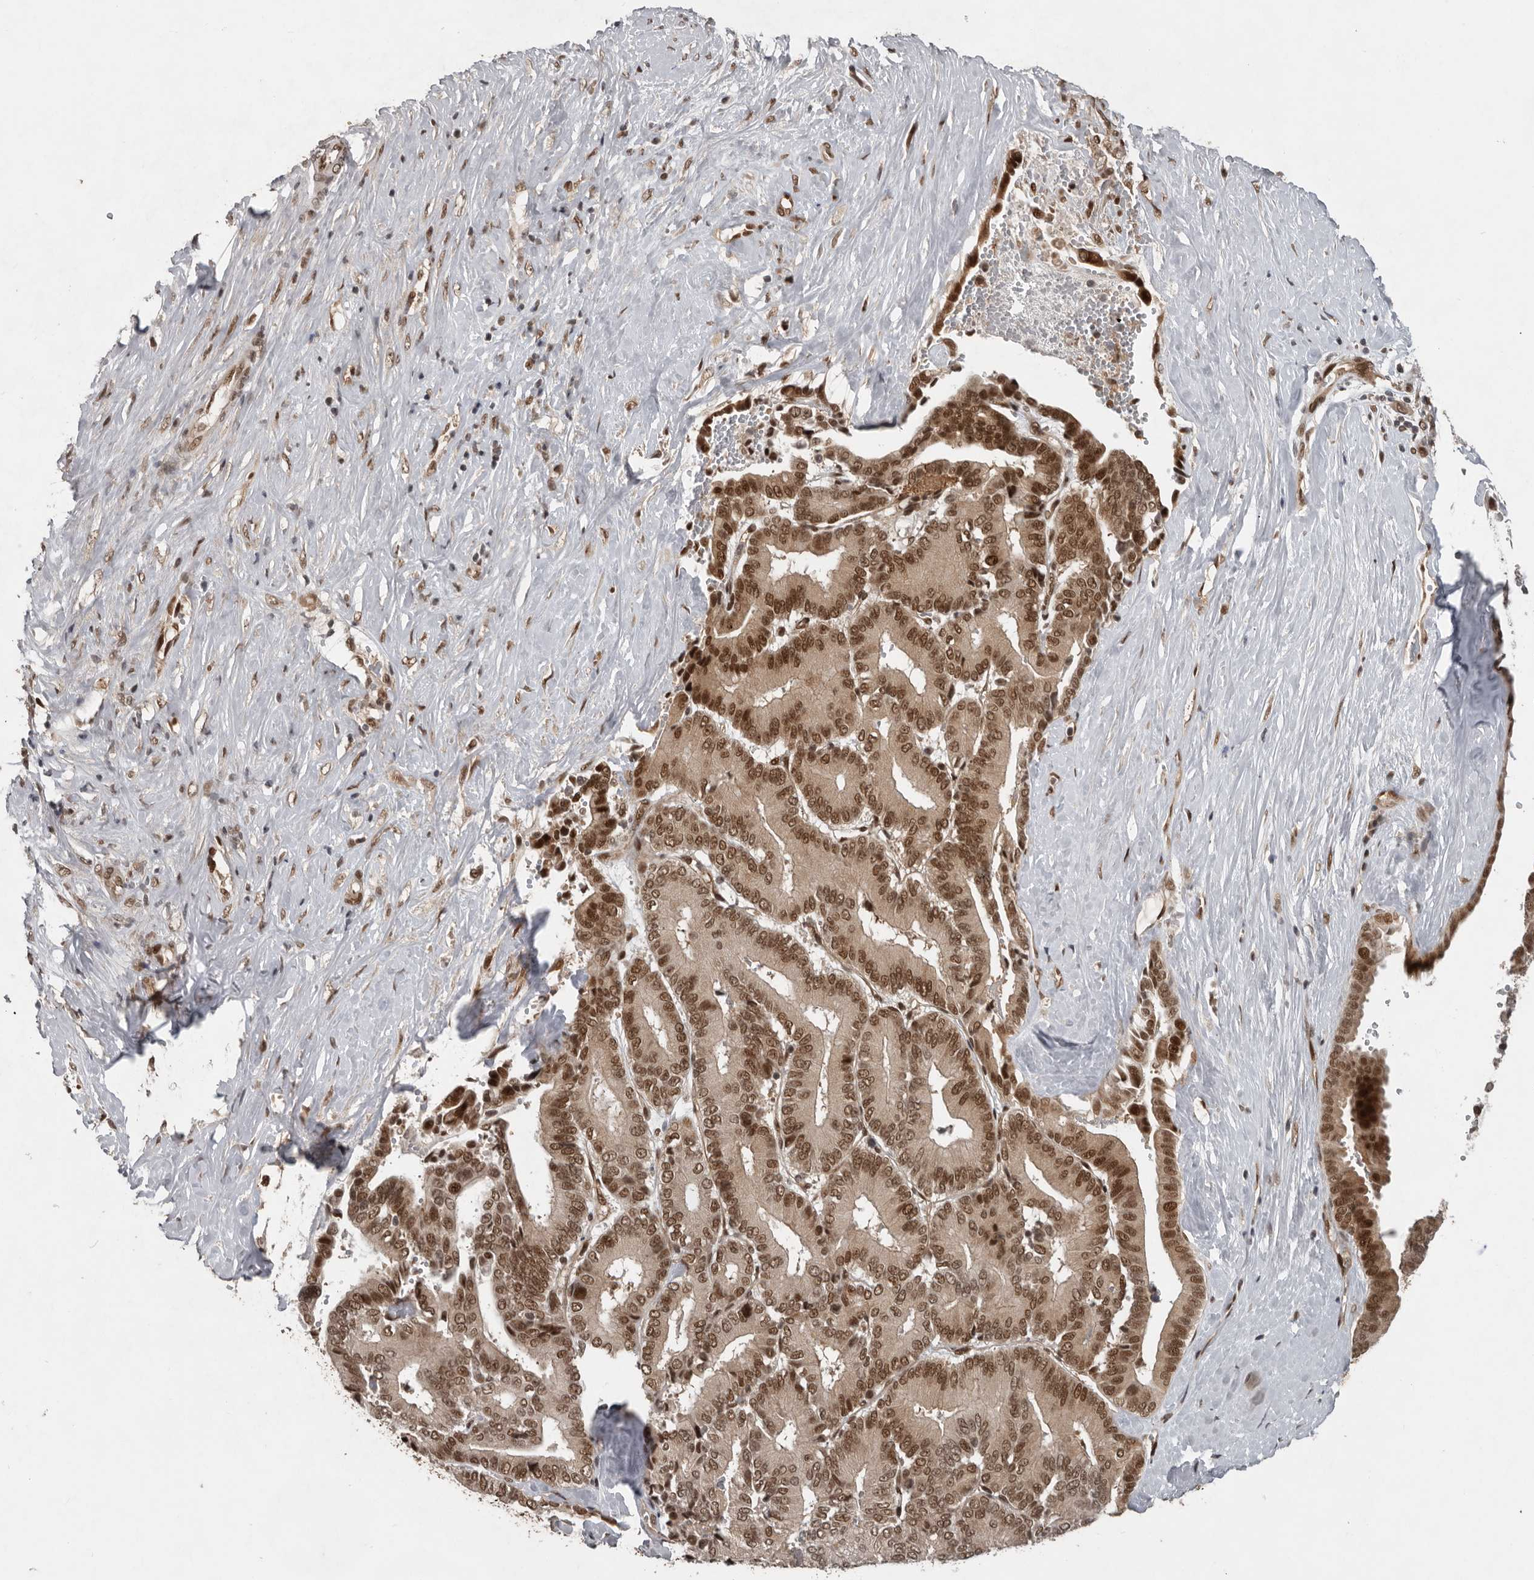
{"staining": {"intensity": "strong", "quantity": ">75%", "location": "cytoplasmic/membranous,nuclear"}, "tissue": "liver cancer", "cell_type": "Tumor cells", "image_type": "cancer", "snomed": [{"axis": "morphology", "description": "Cholangiocarcinoma"}, {"axis": "topography", "description": "Liver"}], "caption": "Strong cytoplasmic/membranous and nuclear protein positivity is identified in about >75% of tumor cells in liver cancer.", "gene": "CDC27", "patient": {"sex": "female", "age": 75}}